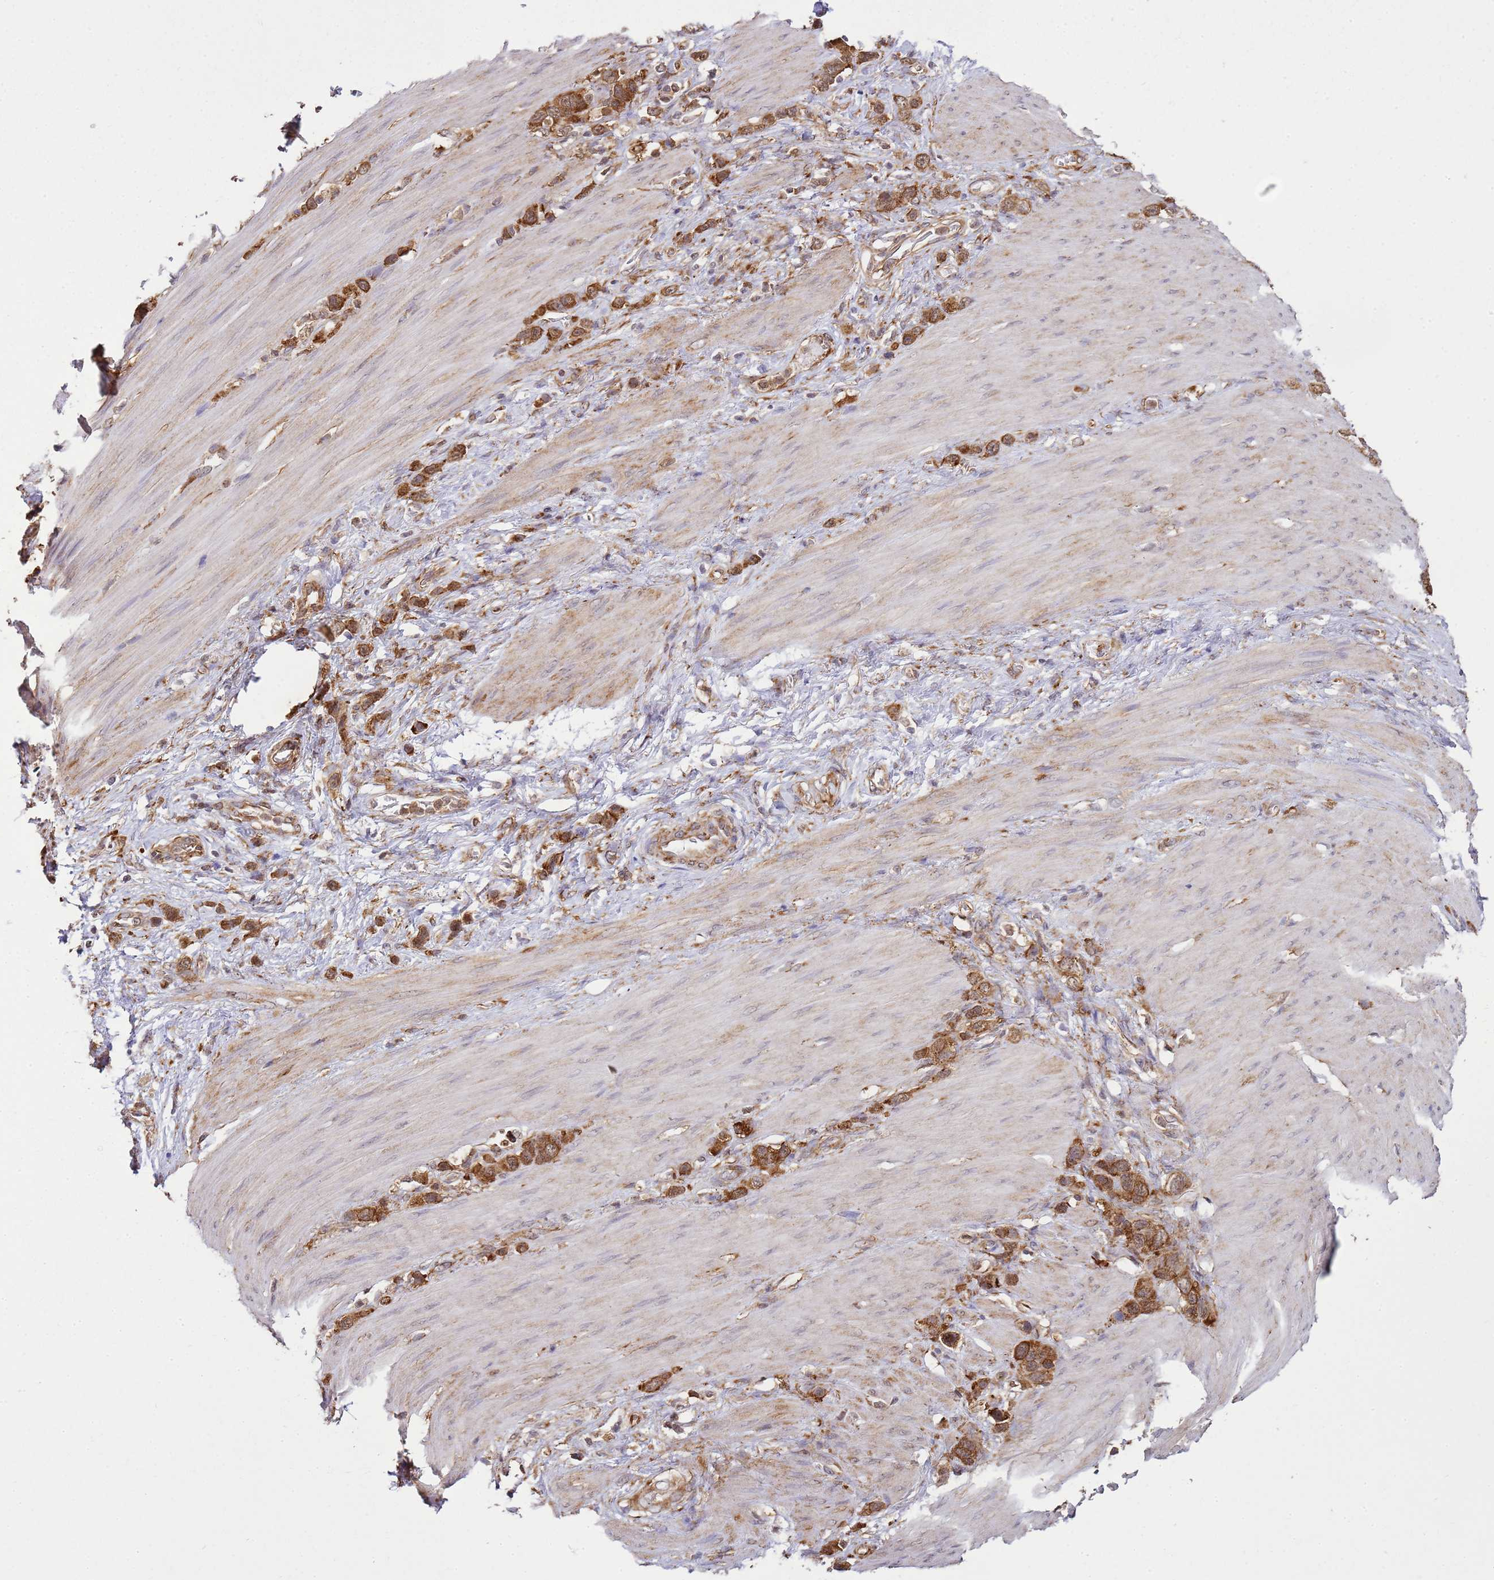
{"staining": {"intensity": "strong", "quantity": ">75%", "location": "cytoplasmic/membranous"}, "tissue": "stomach cancer", "cell_type": "Tumor cells", "image_type": "cancer", "snomed": [{"axis": "morphology", "description": "Adenocarcinoma, NOS"}, {"axis": "morphology", "description": "Adenocarcinoma, High grade"}, {"axis": "topography", "description": "Stomach, upper"}, {"axis": "topography", "description": "Stomach, lower"}], "caption": "High-power microscopy captured an immunohistochemistry photomicrograph of adenocarcinoma (stomach), revealing strong cytoplasmic/membranous expression in approximately >75% of tumor cells.", "gene": "GABRE", "patient": {"sex": "female", "age": 65}}